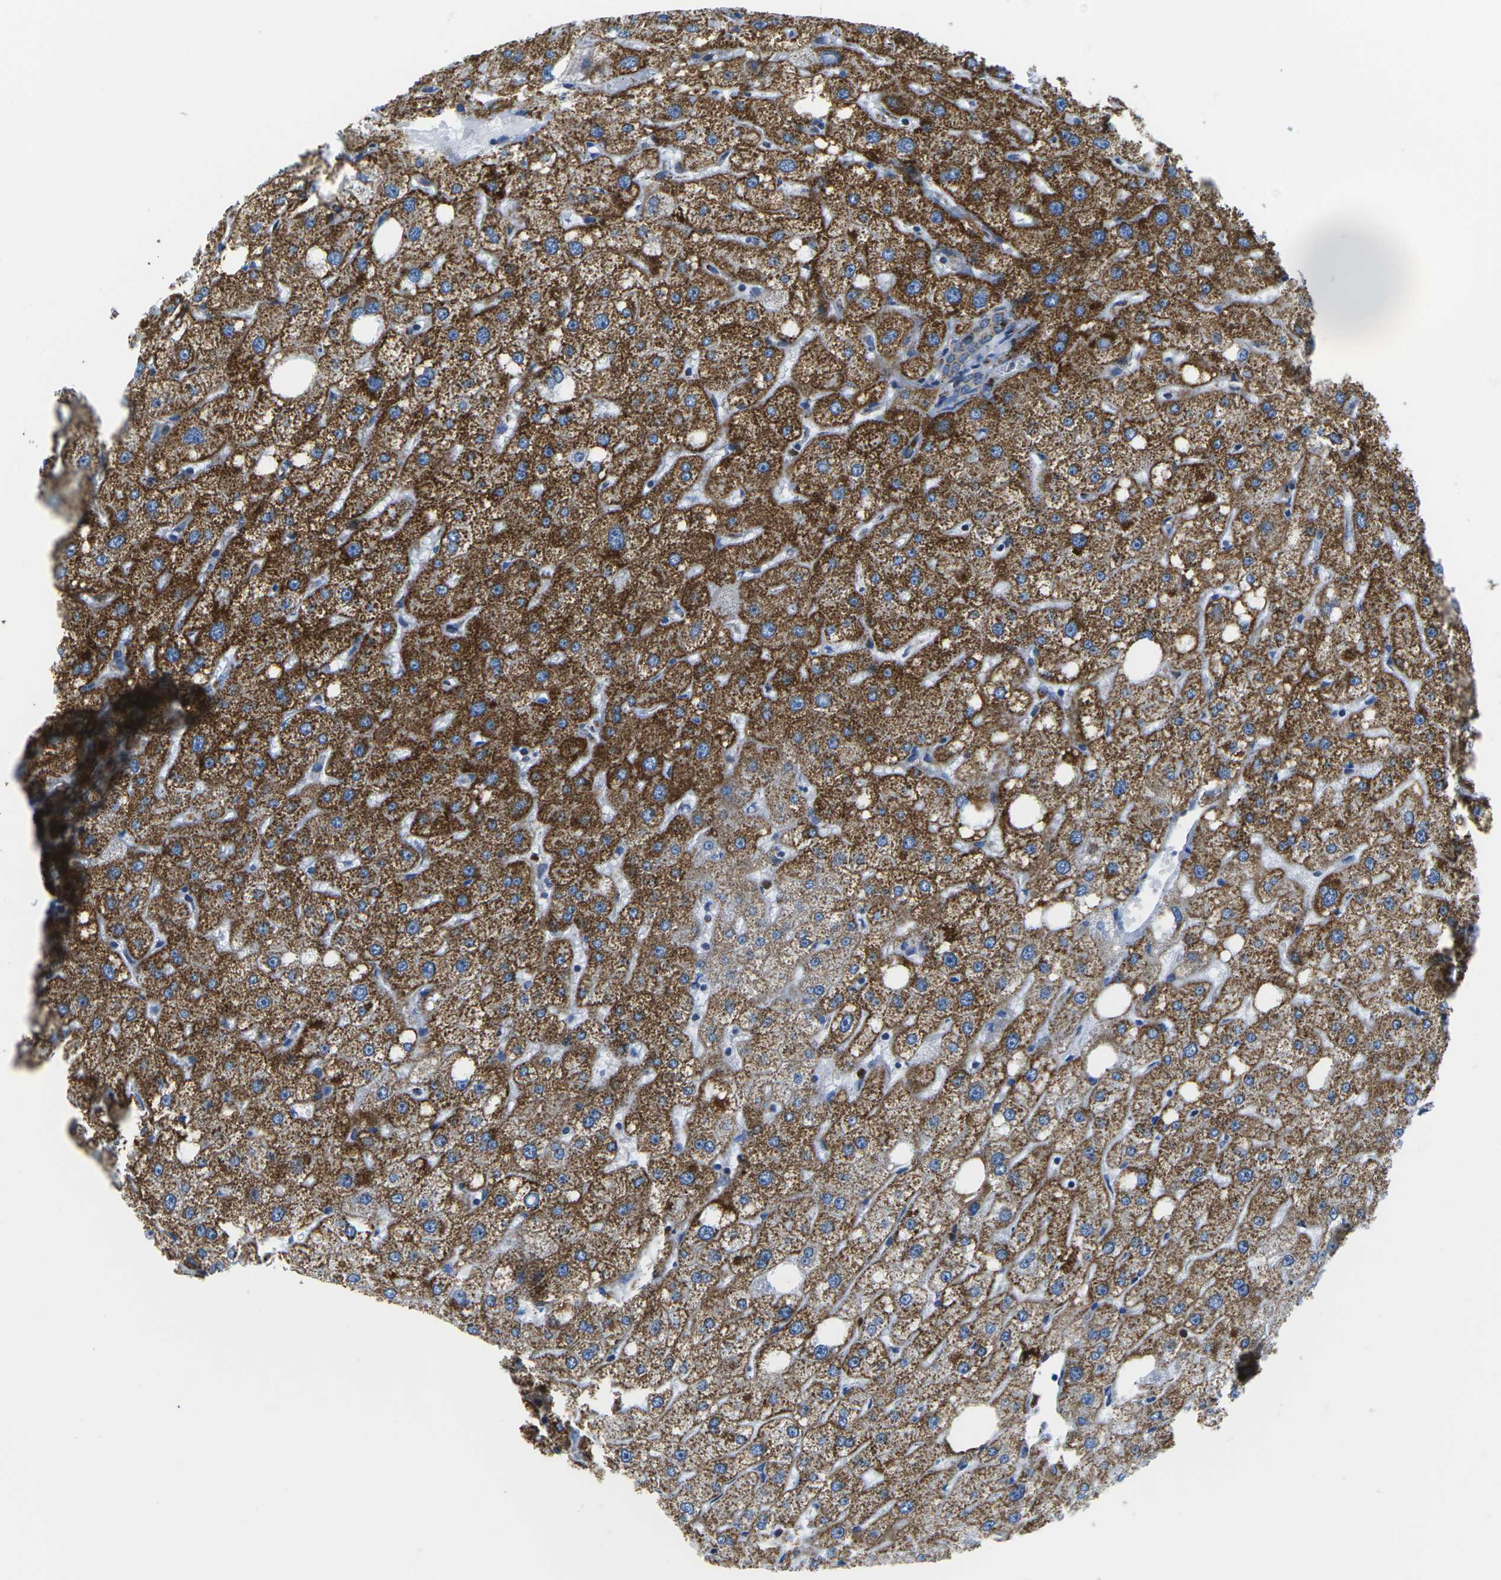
{"staining": {"intensity": "weak", "quantity": ">75%", "location": "cytoplasmic/membranous"}, "tissue": "liver", "cell_type": "Cholangiocytes", "image_type": "normal", "snomed": [{"axis": "morphology", "description": "Normal tissue, NOS"}, {"axis": "topography", "description": "Liver"}], "caption": "Cholangiocytes demonstrate low levels of weak cytoplasmic/membranous staining in about >75% of cells in benign liver. (IHC, brightfield microscopy, high magnification).", "gene": "COX6C", "patient": {"sex": "male", "age": 73}}